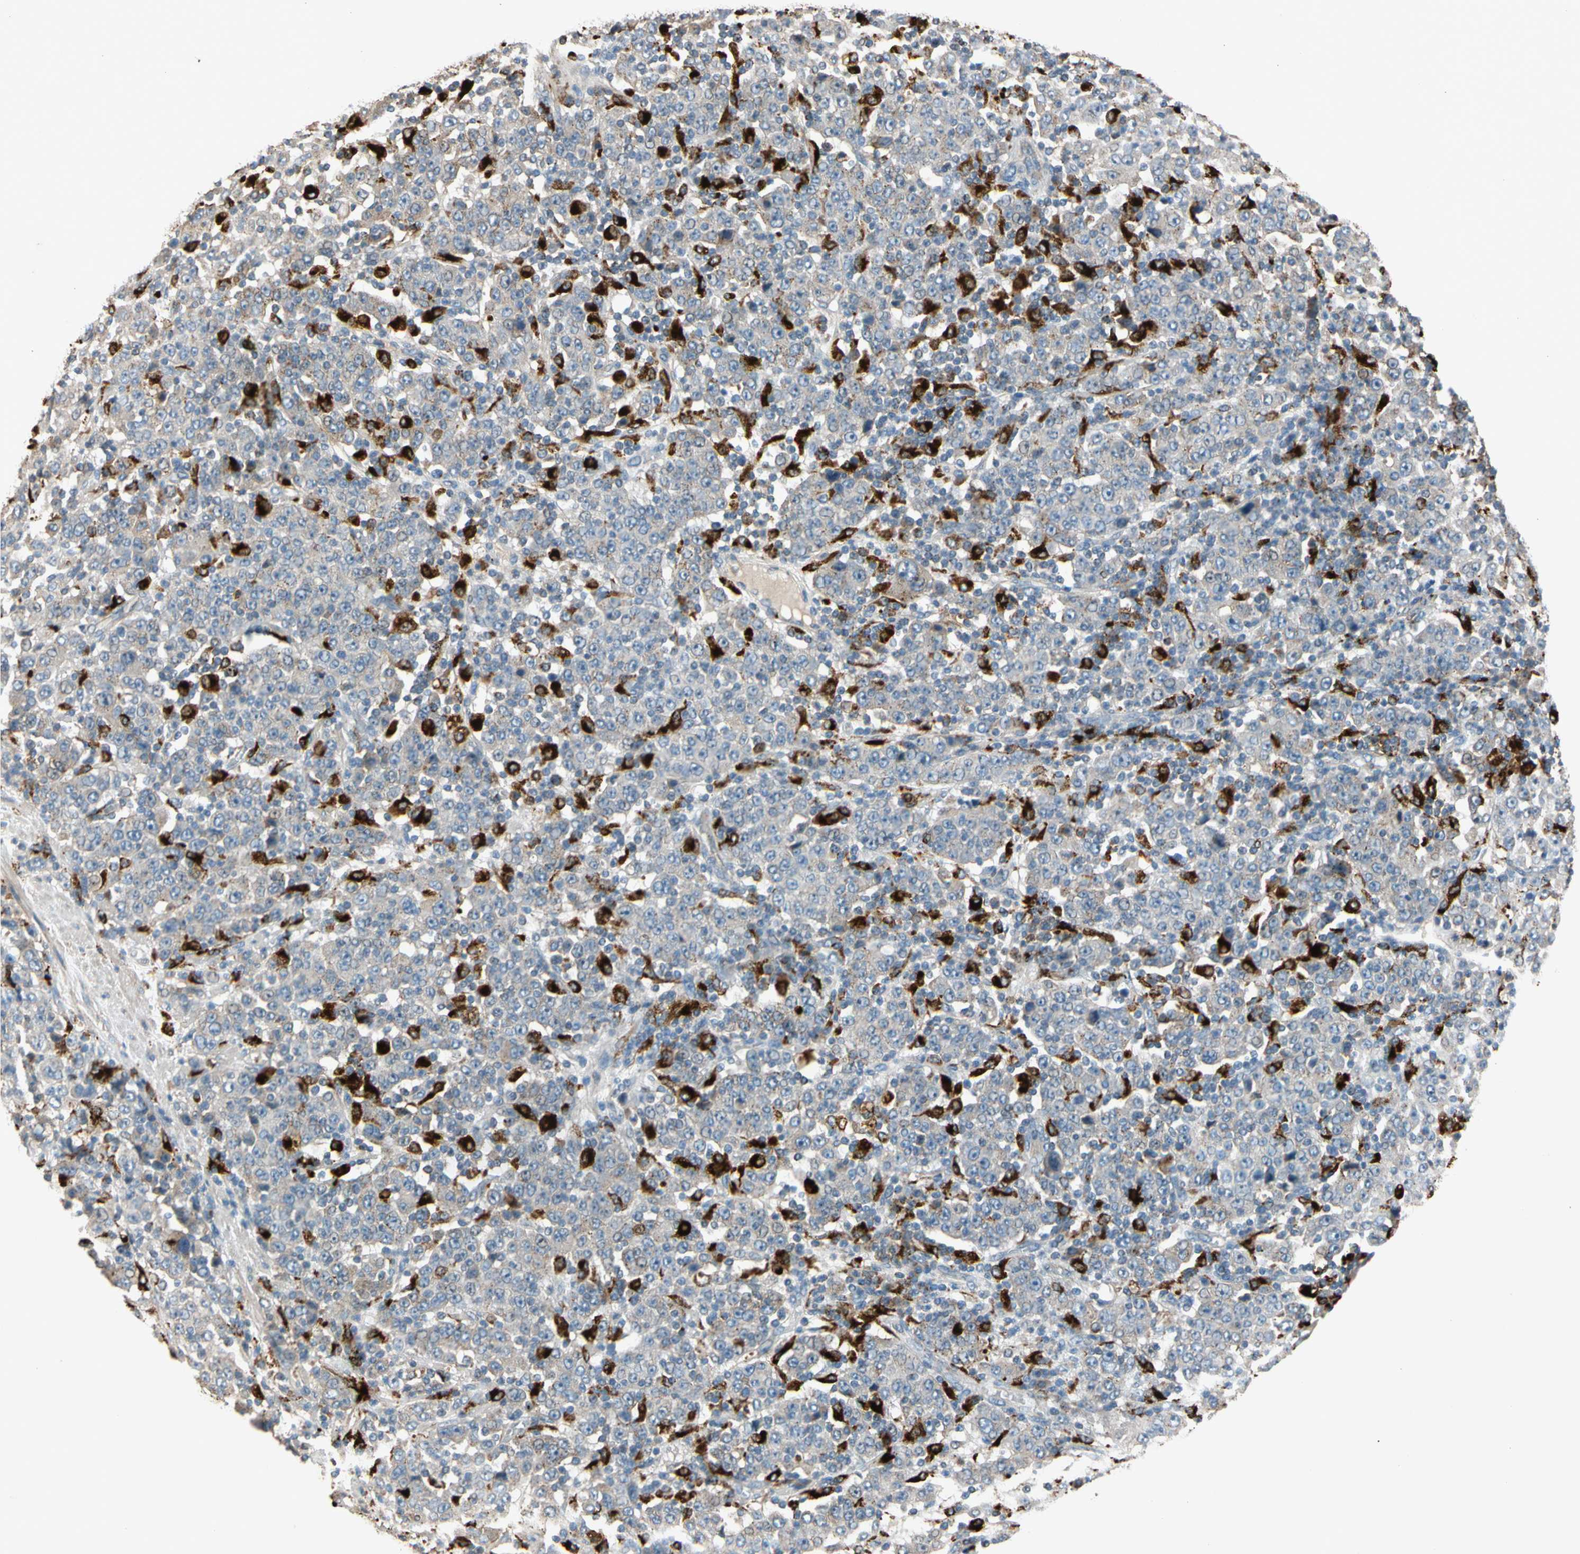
{"staining": {"intensity": "negative", "quantity": "none", "location": "none"}, "tissue": "stomach cancer", "cell_type": "Tumor cells", "image_type": "cancer", "snomed": [{"axis": "morphology", "description": "Normal tissue, NOS"}, {"axis": "morphology", "description": "Adenocarcinoma, NOS"}, {"axis": "topography", "description": "Stomach, upper"}, {"axis": "topography", "description": "Stomach"}], "caption": "A high-resolution image shows immunohistochemistry staining of stomach cancer (adenocarcinoma), which displays no significant positivity in tumor cells. The staining is performed using DAB (3,3'-diaminobenzidine) brown chromogen with nuclei counter-stained in using hematoxylin.", "gene": "GM2A", "patient": {"sex": "male", "age": 59}}